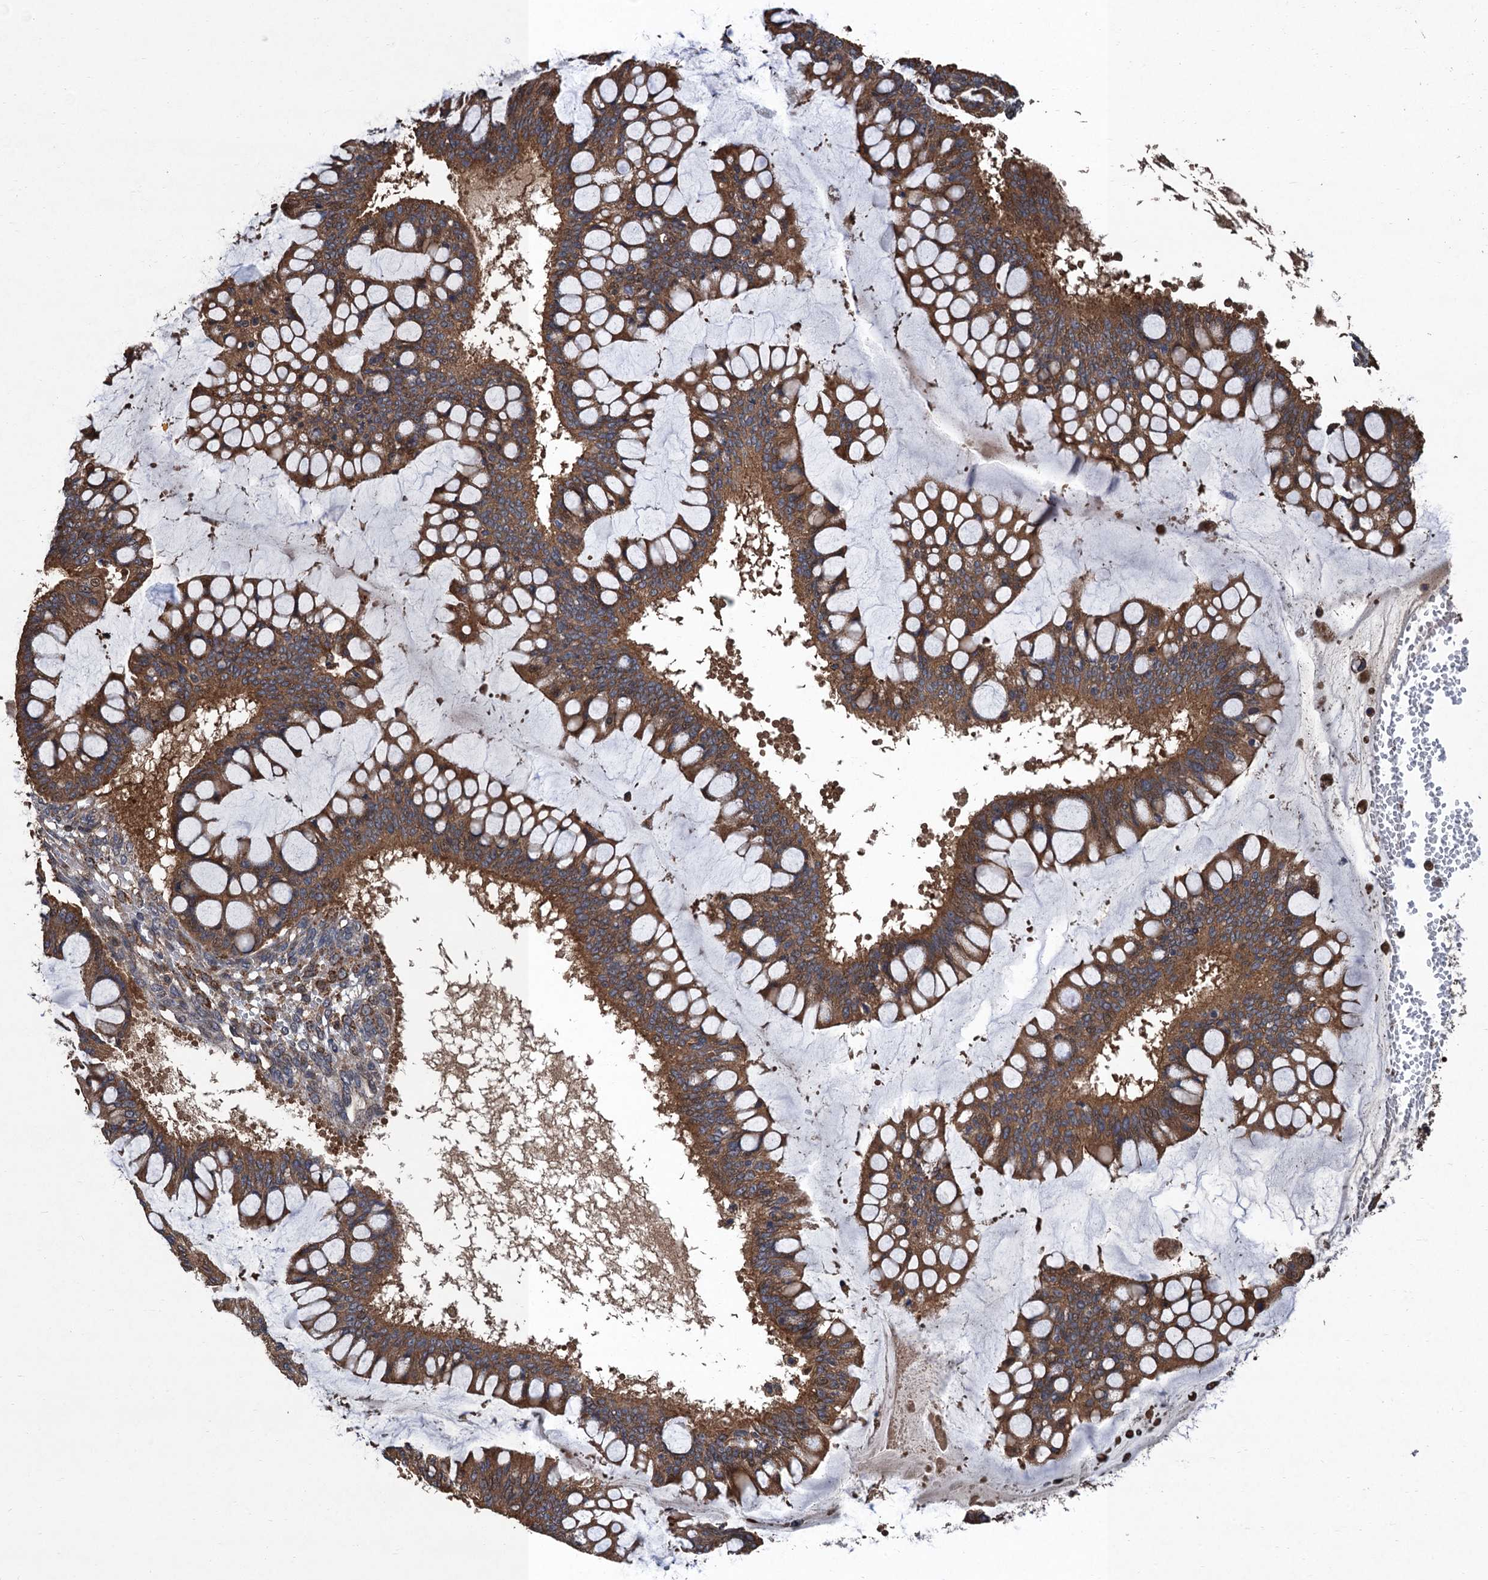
{"staining": {"intensity": "moderate", "quantity": ">75%", "location": "cytoplasmic/membranous"}, "tissue": "ovarian cancer", "cell_type": "Tumor cells", "image_type": "cancer", "snomed": [{"axis": "morphology", "description": "Cystadenocarcinoma, mucinous, NOS"}, {"axis": "topography", "description": "Ovary"}], "caption": "Mucinous cystadenocarcinoma (ovarian) stained with a protein marker reveals moderate staining in tumor cells.", "gene": "PPP4R1", "patient": {"sex": "female", "age": 73}}